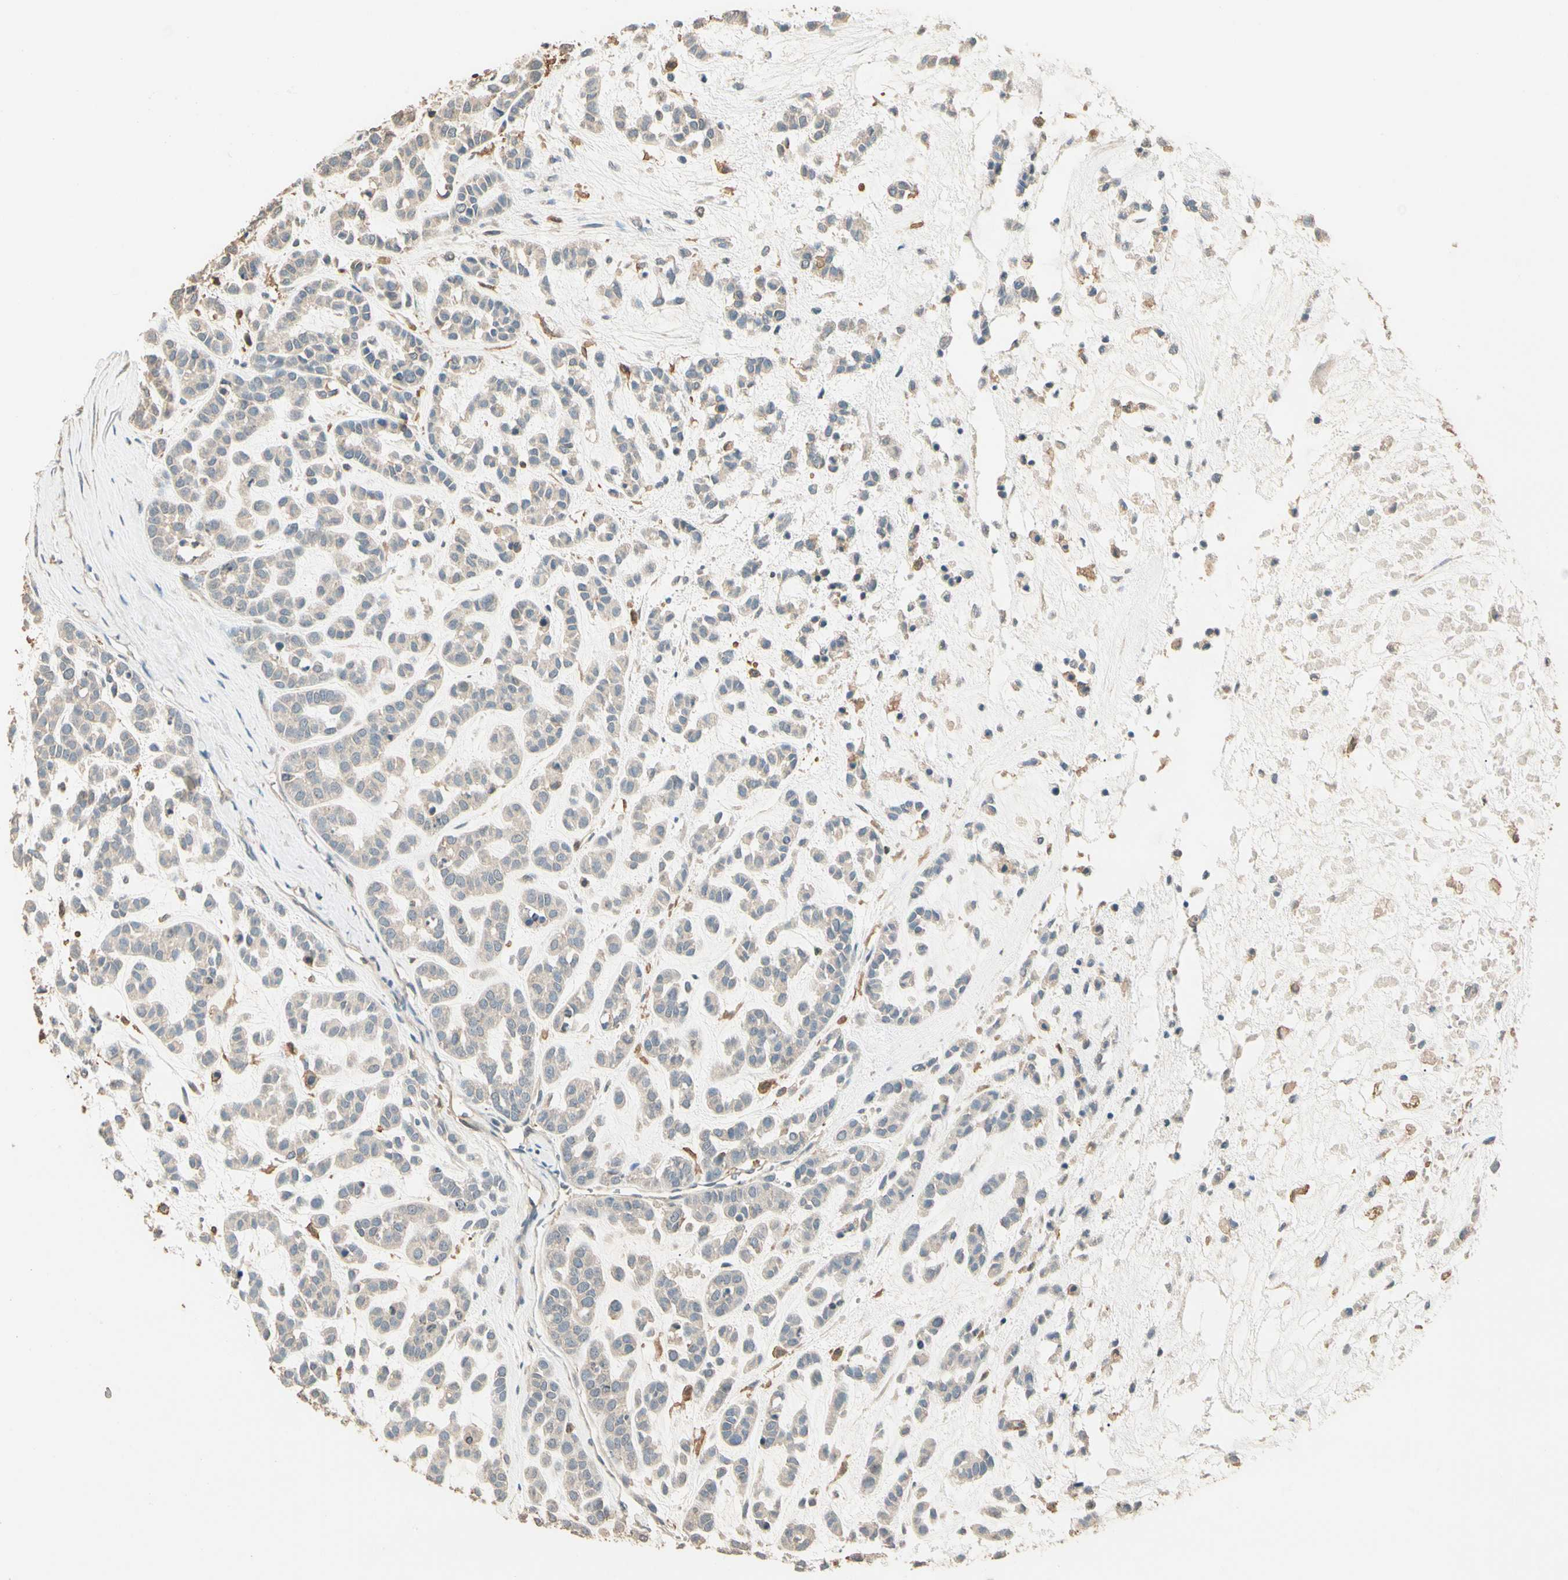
{"staining": {"intensity": "weak", "quantity": "<25%", "location": "cytoplasmic/membranous"}, "tissue": "head and neck cancer", "cell_type": "Tumor cells", "image_type": "cancer", "snomed": [{"axis": "morphology", "description": "Adenocarcinoma, NOS"}, {"axis": "morphology", "description": "Adenoma, NOS"}, {"axis": "topography", "description": "Head-Neck"}], "caption": "The immunohistochemistry (IHC) micrograph has no significant staining in tumor cells of head and neck adenoma tissue.", "gene": "CDH6", "patient": {"sex": "female", "age": 55}}